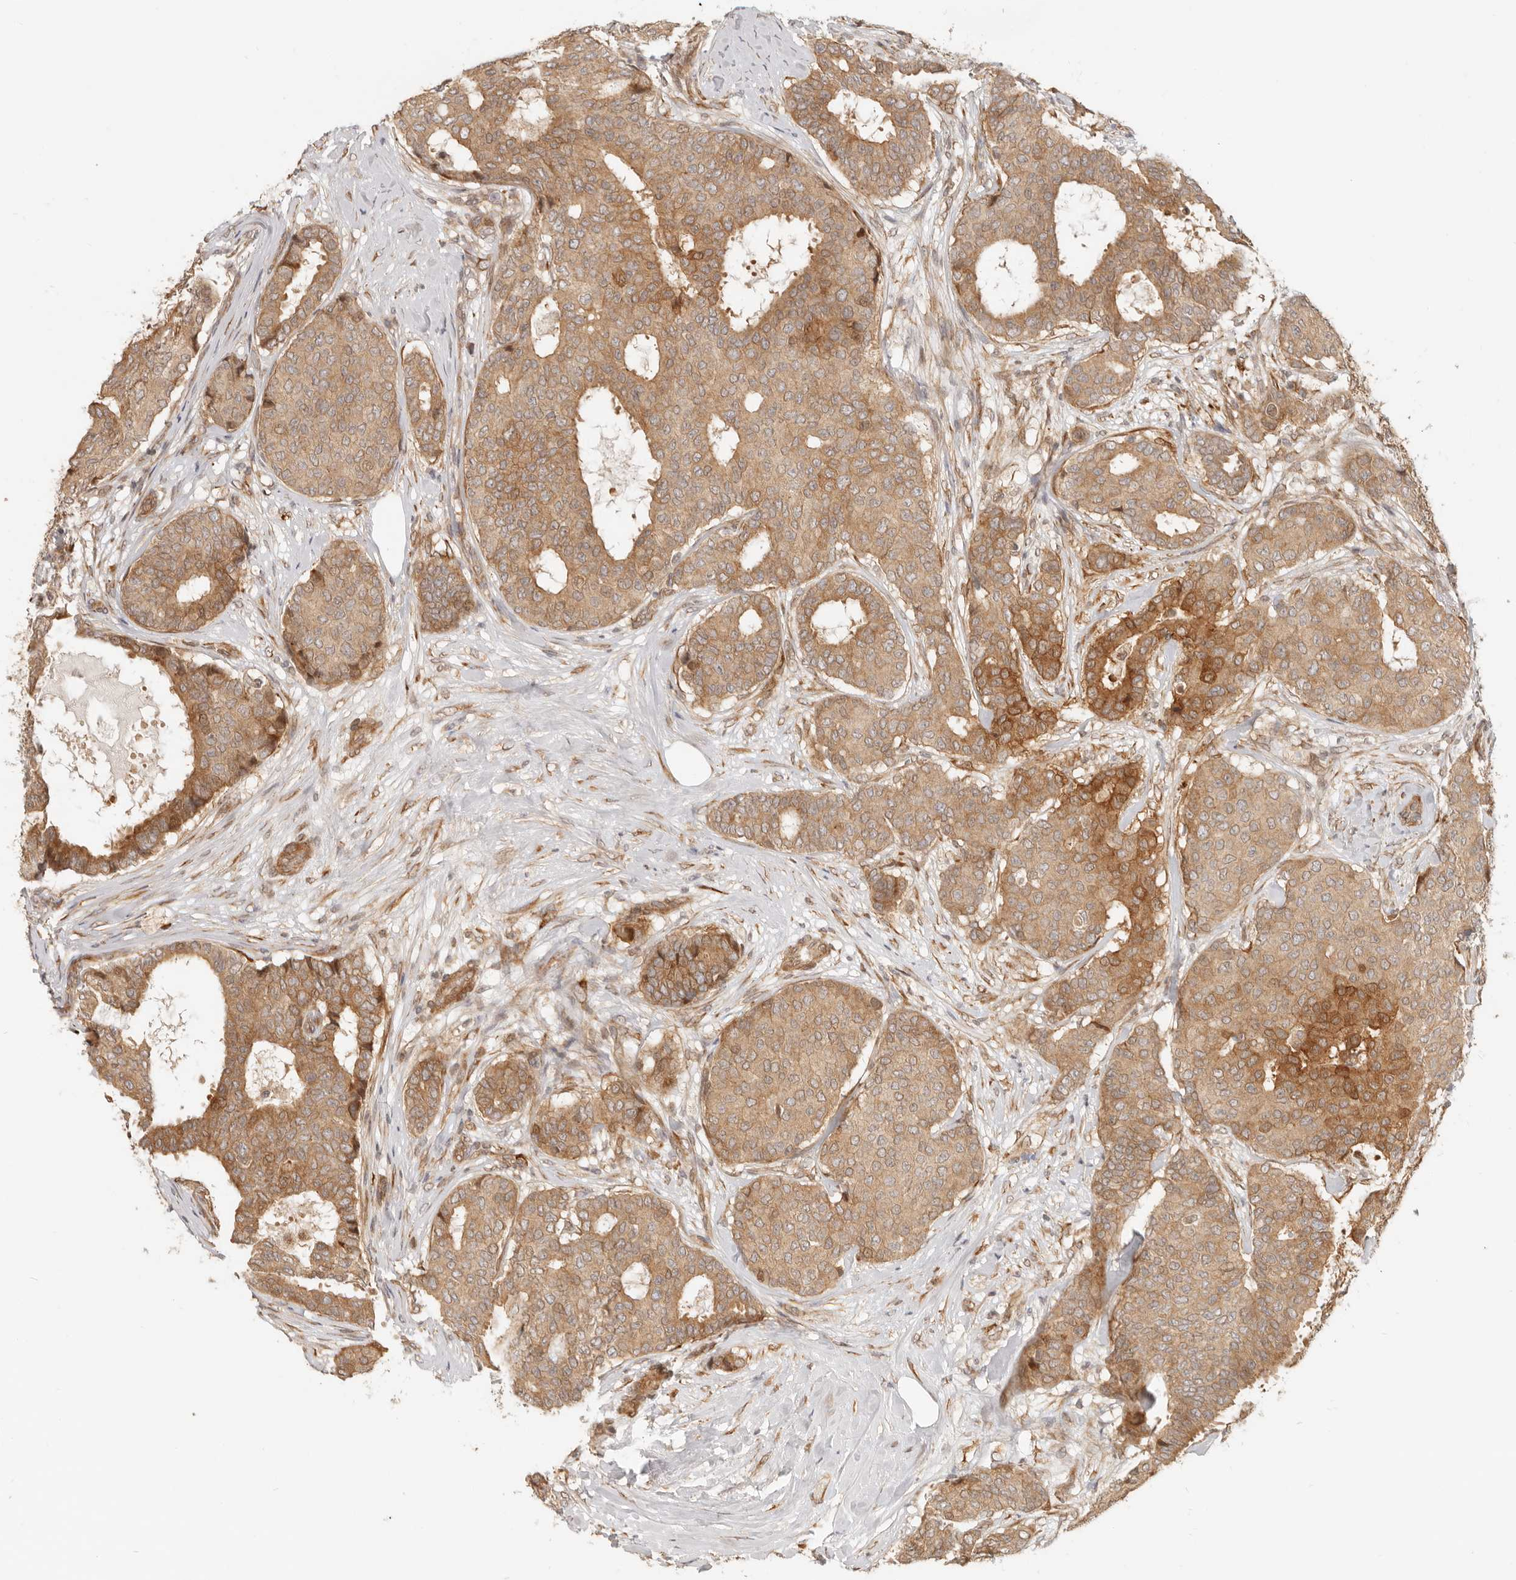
{"staining": {"intensity": "moderate", "quantity": ">75%", "location": "cytoplasmic/membranous"}, "tissue": "breast cancer", "cell_type": "Tumor cells", "image_type": "cancer", "snomed": [{"axis": "morphology", "description": "Duct carcinoma"}, {"axis": "topography", "description": "Breast"}], "caption": "Breast cancer (intraductal carcinoma) stained with IHC demonstrates moderate cytoplasmic/membranous positivity in approximately >75% of tumor cells. The staining is performed using DAB brown chromogen to label protein expression. The nuclei are counter-stained blue using hematoxylin.", "gene": "TUFT1", "patient": {"sex": "female", "age": 75}}